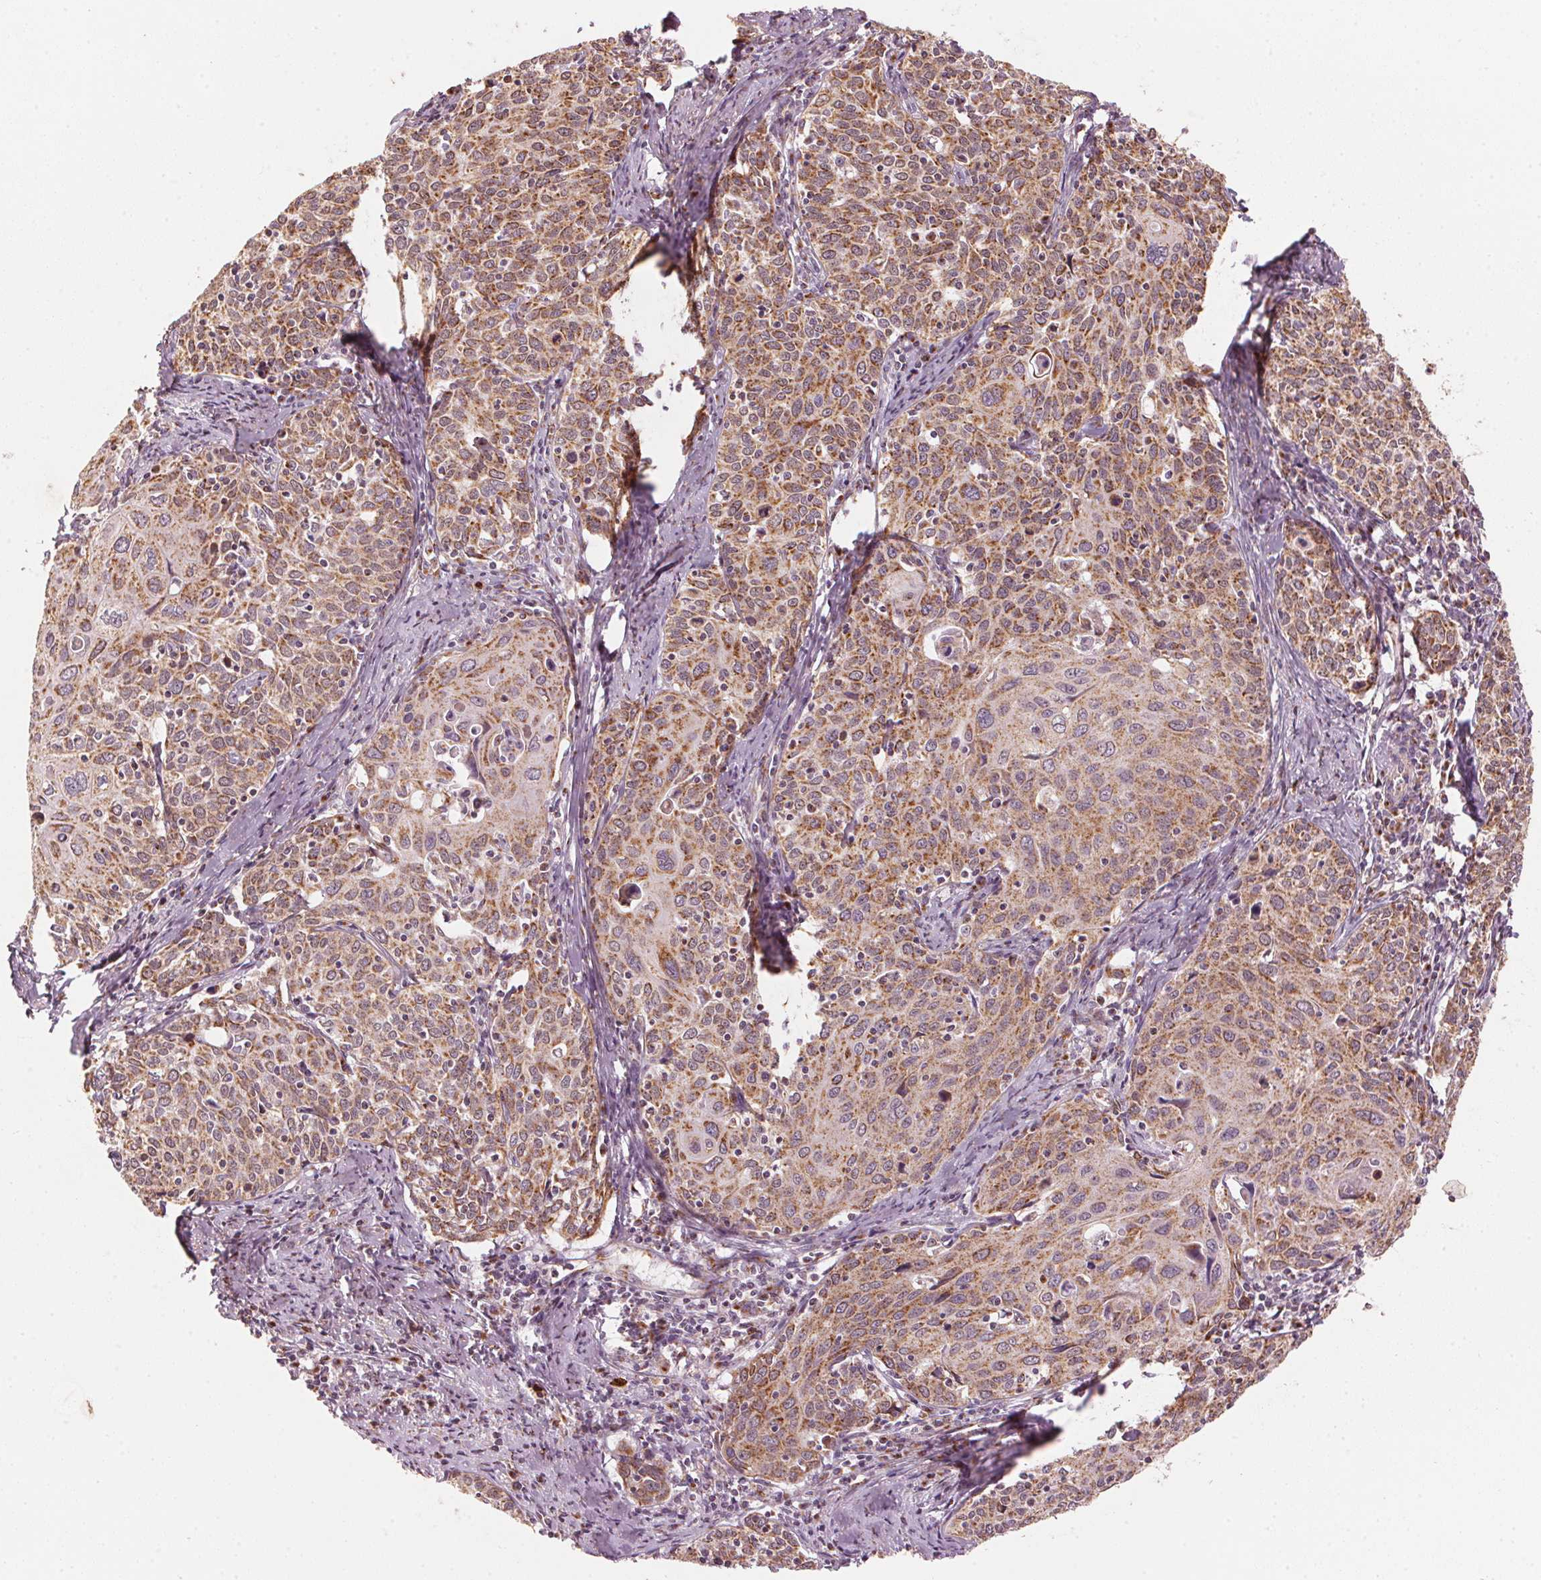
{"staining": {"intensity": "moderate", "quantity": ">75%", "location": "cytoplasmic/membranous"}, "tissue": "cervical cancer", "cell_type": "Tumor cells", "image_type": "cancer", "snomed": [{"axis": "morphology", "description": "Squamous cell carcinoma, NOS"}, {"axis": "topography", "description": "Cervix"}], "caption": "This photomicrograph shows immunohistochemistry (IHC) staining of human squamous cell carcinoma (cervical), with medium moderate cytoplasmic/membranous expression in approximately >75% of tumor cells.", "gene": "TOMM70", "patient": {"sex": "female", "age": 62}}